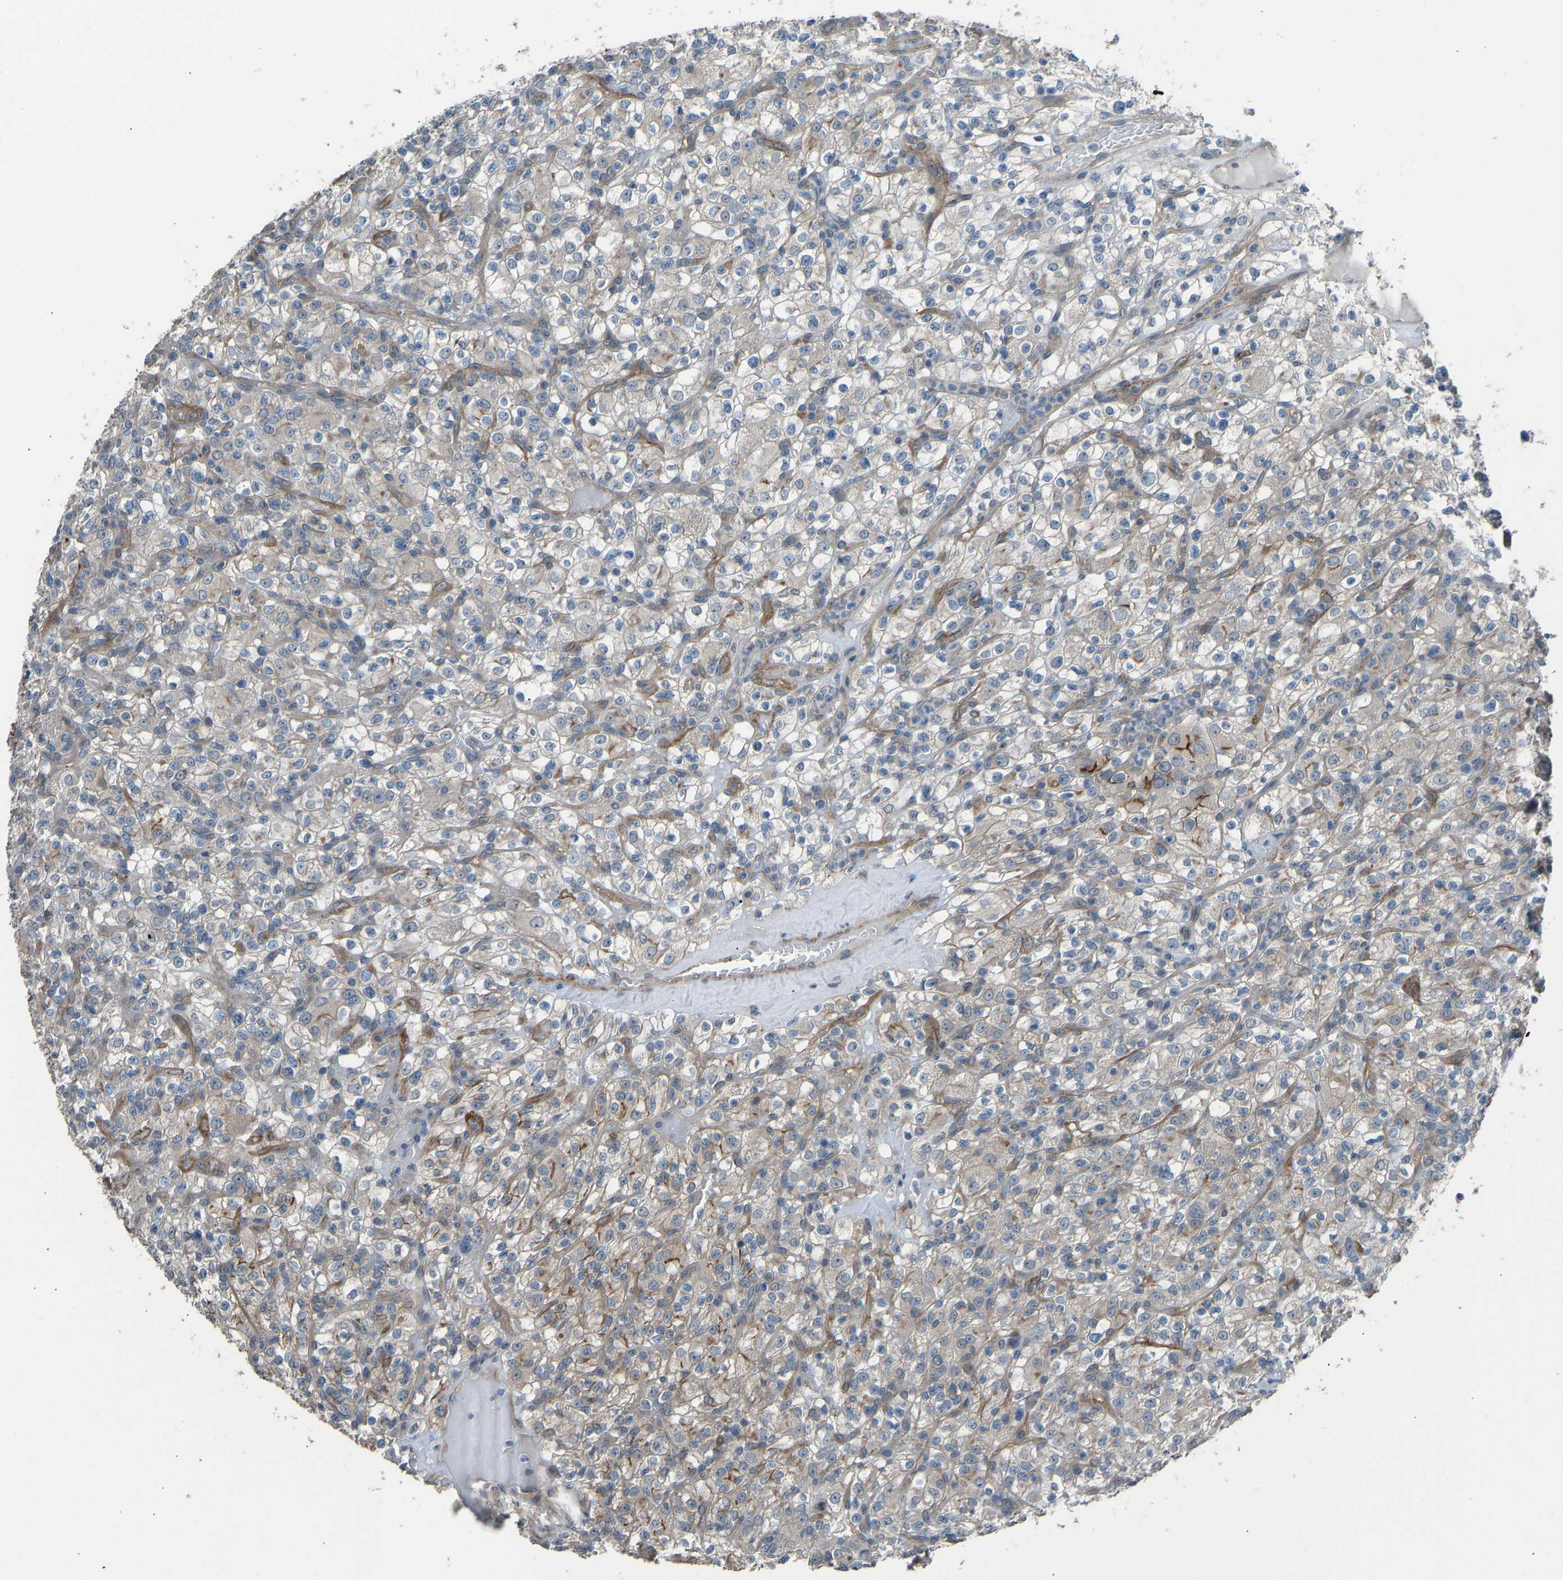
{"staining": {"intensity": "weak", "quantity": "25%-75%", "location": "cytoplasmic/membranous"}, "tissue": "renal cancer", "cell_type": "Tumor cells", "image_type": "cancer", "snomed": [{"axis": "morphology", "description": "Normal tissue, NOS"}, {"axis": "morphology", "description": "Adenocarcinoma, NOS"}, {"axis": "topography", "description": "Kidney"}], "caption": "Approximately 25%-75% of tumor cells in renal cancer (adenocarcinoma) show weak cytoplasmic/membranous protein positivity as visualized by brown immunohistochemical staining.", "gene": "SLC43A1", "patient": {"sex": "female", "age": 72}}